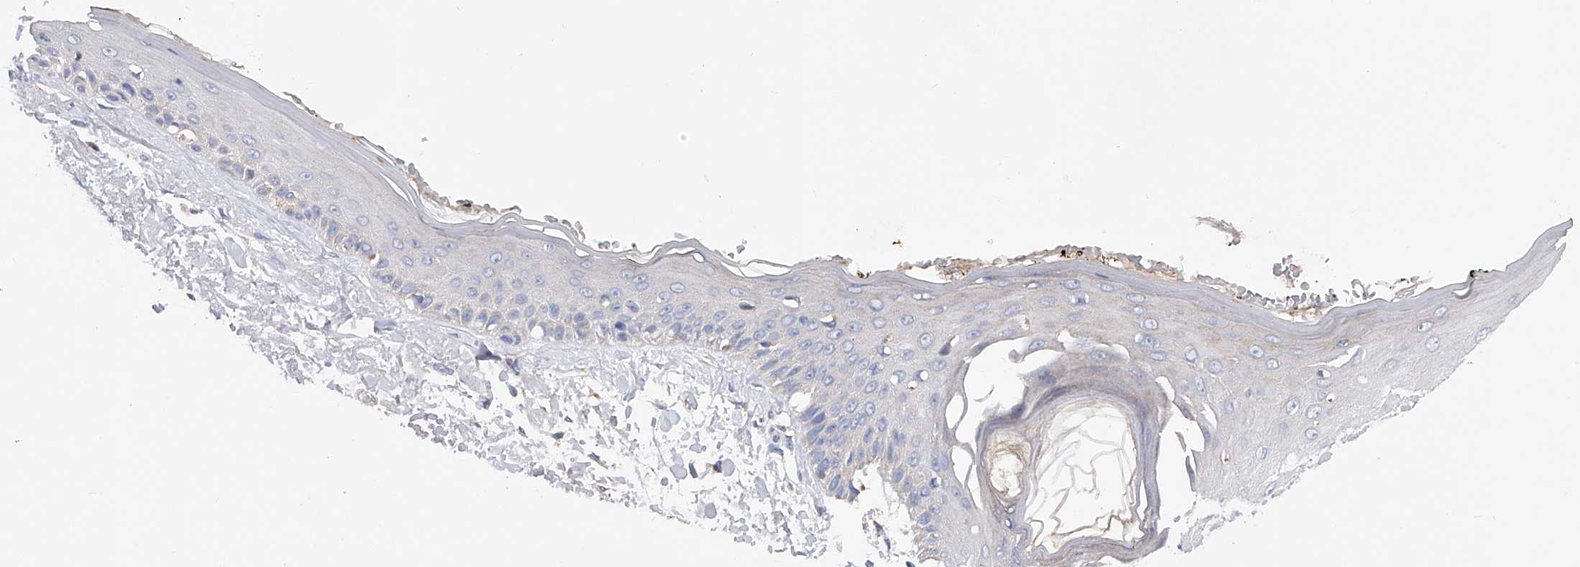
{"staining": {"intensity": "negative", "quantity": "none", "location": "none"}, "tissue": "skin", "cell_type": "Fibroblasts", "image_type": "normal", "snomed": [{"axis": "morphology", "description": "Normal tissue, NOS"}, {"axis": "topography", "description": "Skin"}, {"axis": "topography", "description": "Skeletal muscle"}], "caption": "The histopathology image displays no significant staining in fibroblasts of skin.", "gene": "MLYCD", "patient": {"sex": "male", "age": 83}}